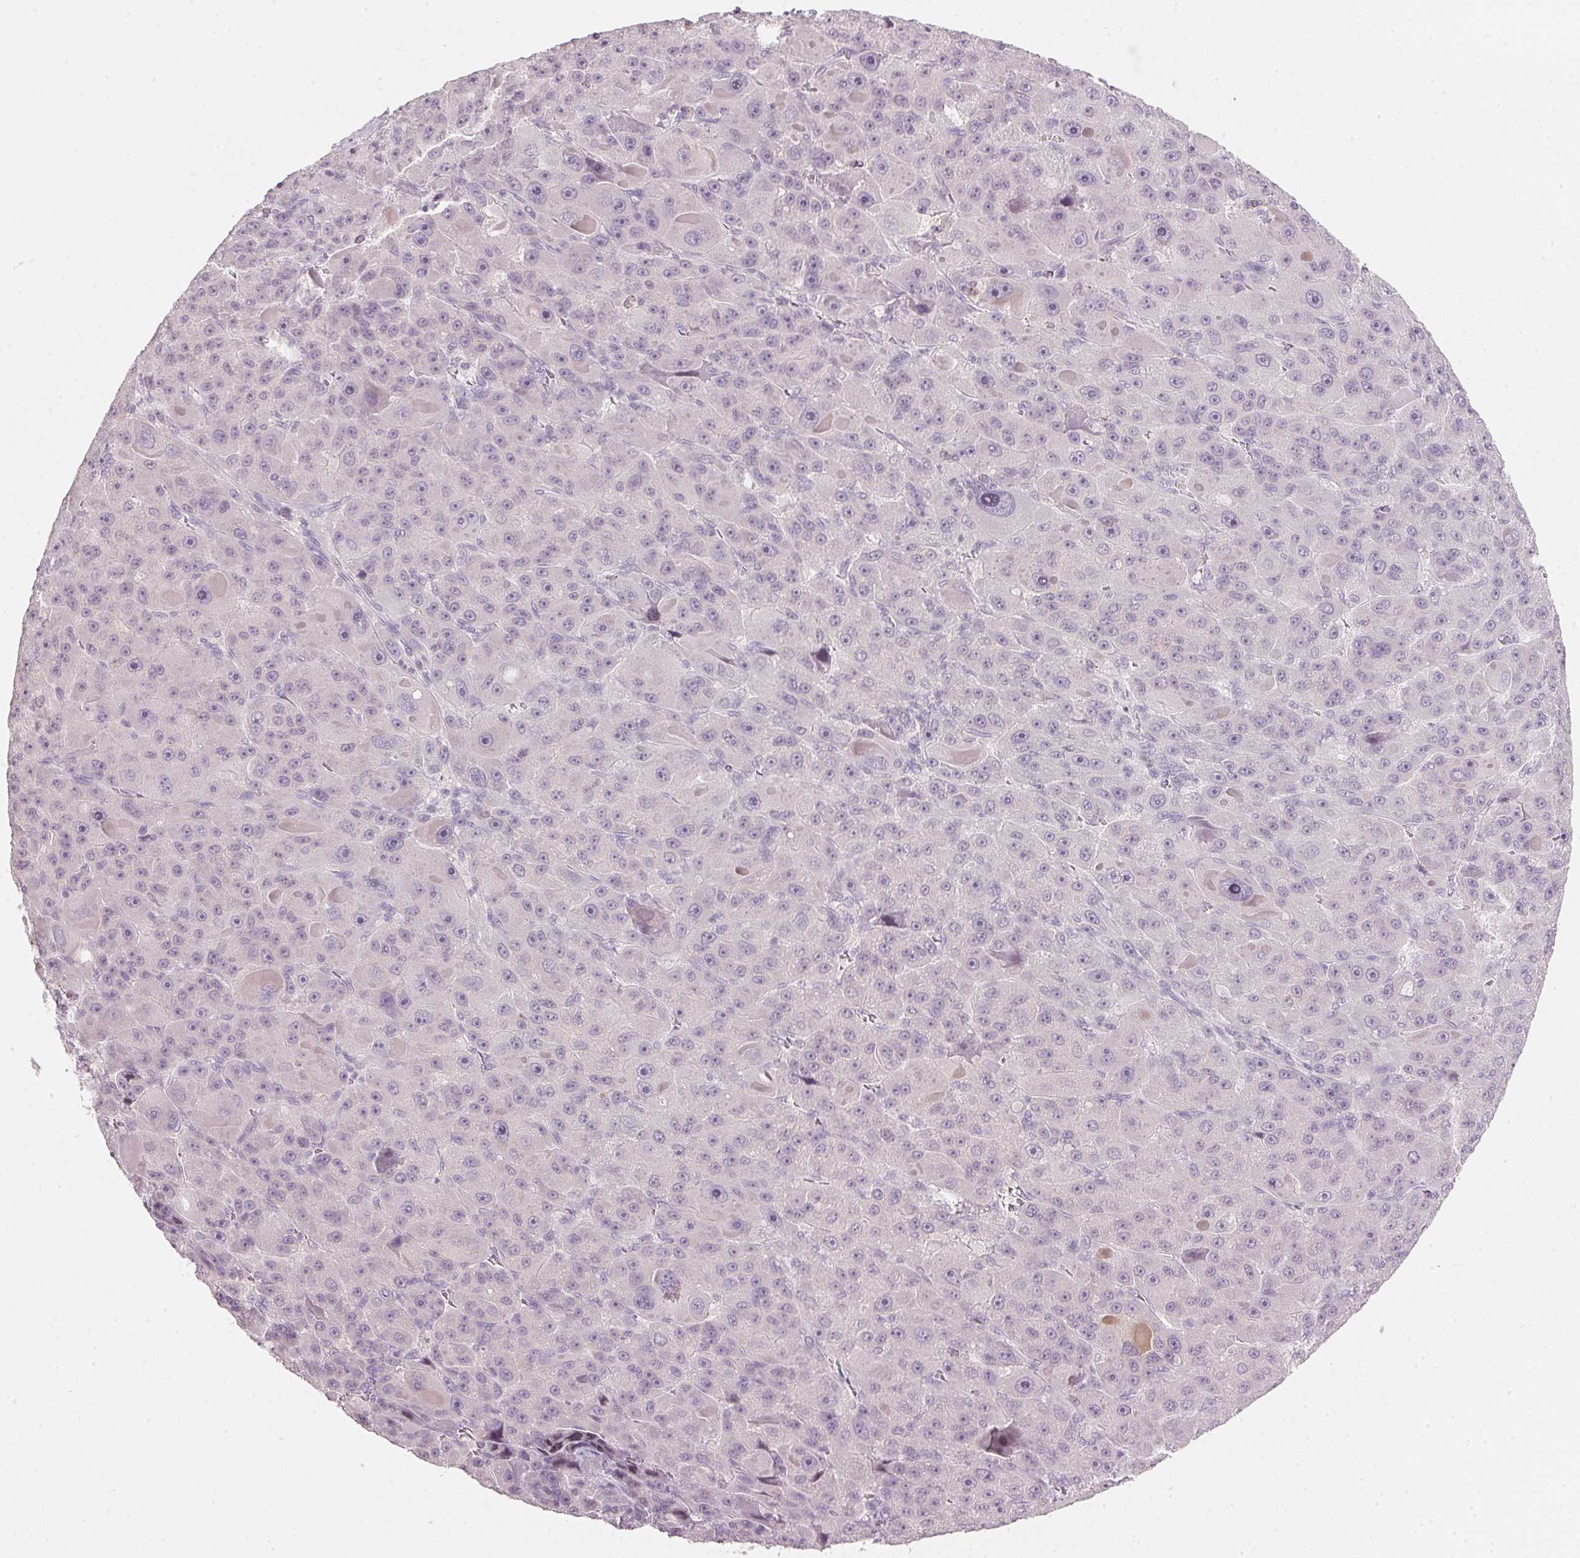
{"staining": {"intensity": "negative", "quantity": "none", "location": "none"}, "tissue": "liver cancer", "cell_type": "Tumor cells", "image_type": "cancer", "snomed": [{"axis": "morphology", "description": "Carcinoma, Hepatocellular, NOS"}, {"axis": "topography", "description": "Liver"}], "caption": "IHC of human liver cancer (hepatocellular carcinoma) displays no positivity in tumor cells.", "gene": "SFRP4", "patient": {"sex": "male", "age": 76}}